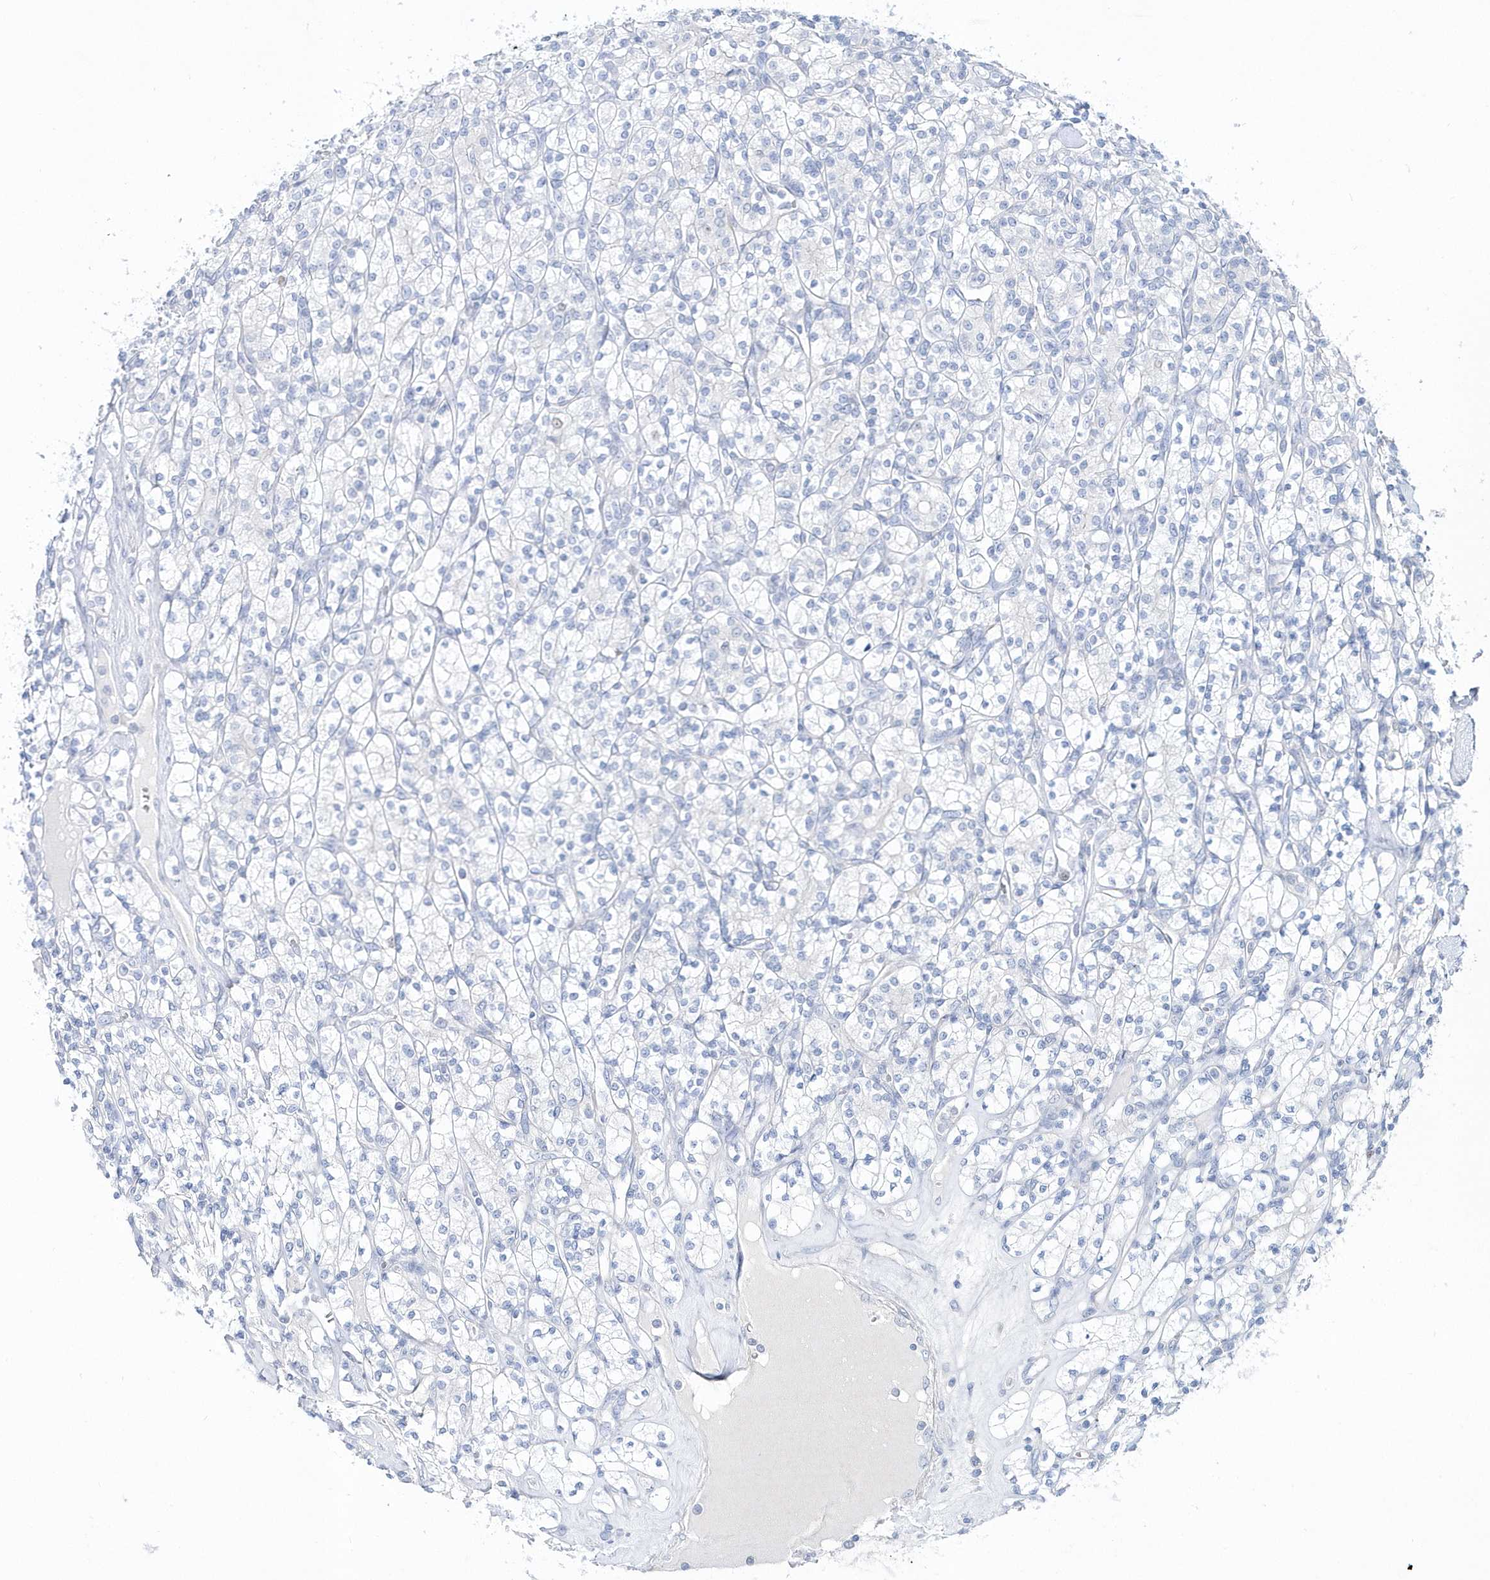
{"staining": {"intensity": "negative", "quantity": "none", "location": "none"}, "tissue": "renal cancer", "cell_type": "Tumor cells", "image_type": "cancer", "snomed": [{"axis": "morphology", "description": "Adenocarcinoma, NOS"}, {"axis": "topography", "description": "Kidney"}], "caption": "IHC of adenocarcinoma (renal) exhibits no positivity in tumor cells.", "gene": "TMCO6", "patient": {"sex": "male", "age": 77}}